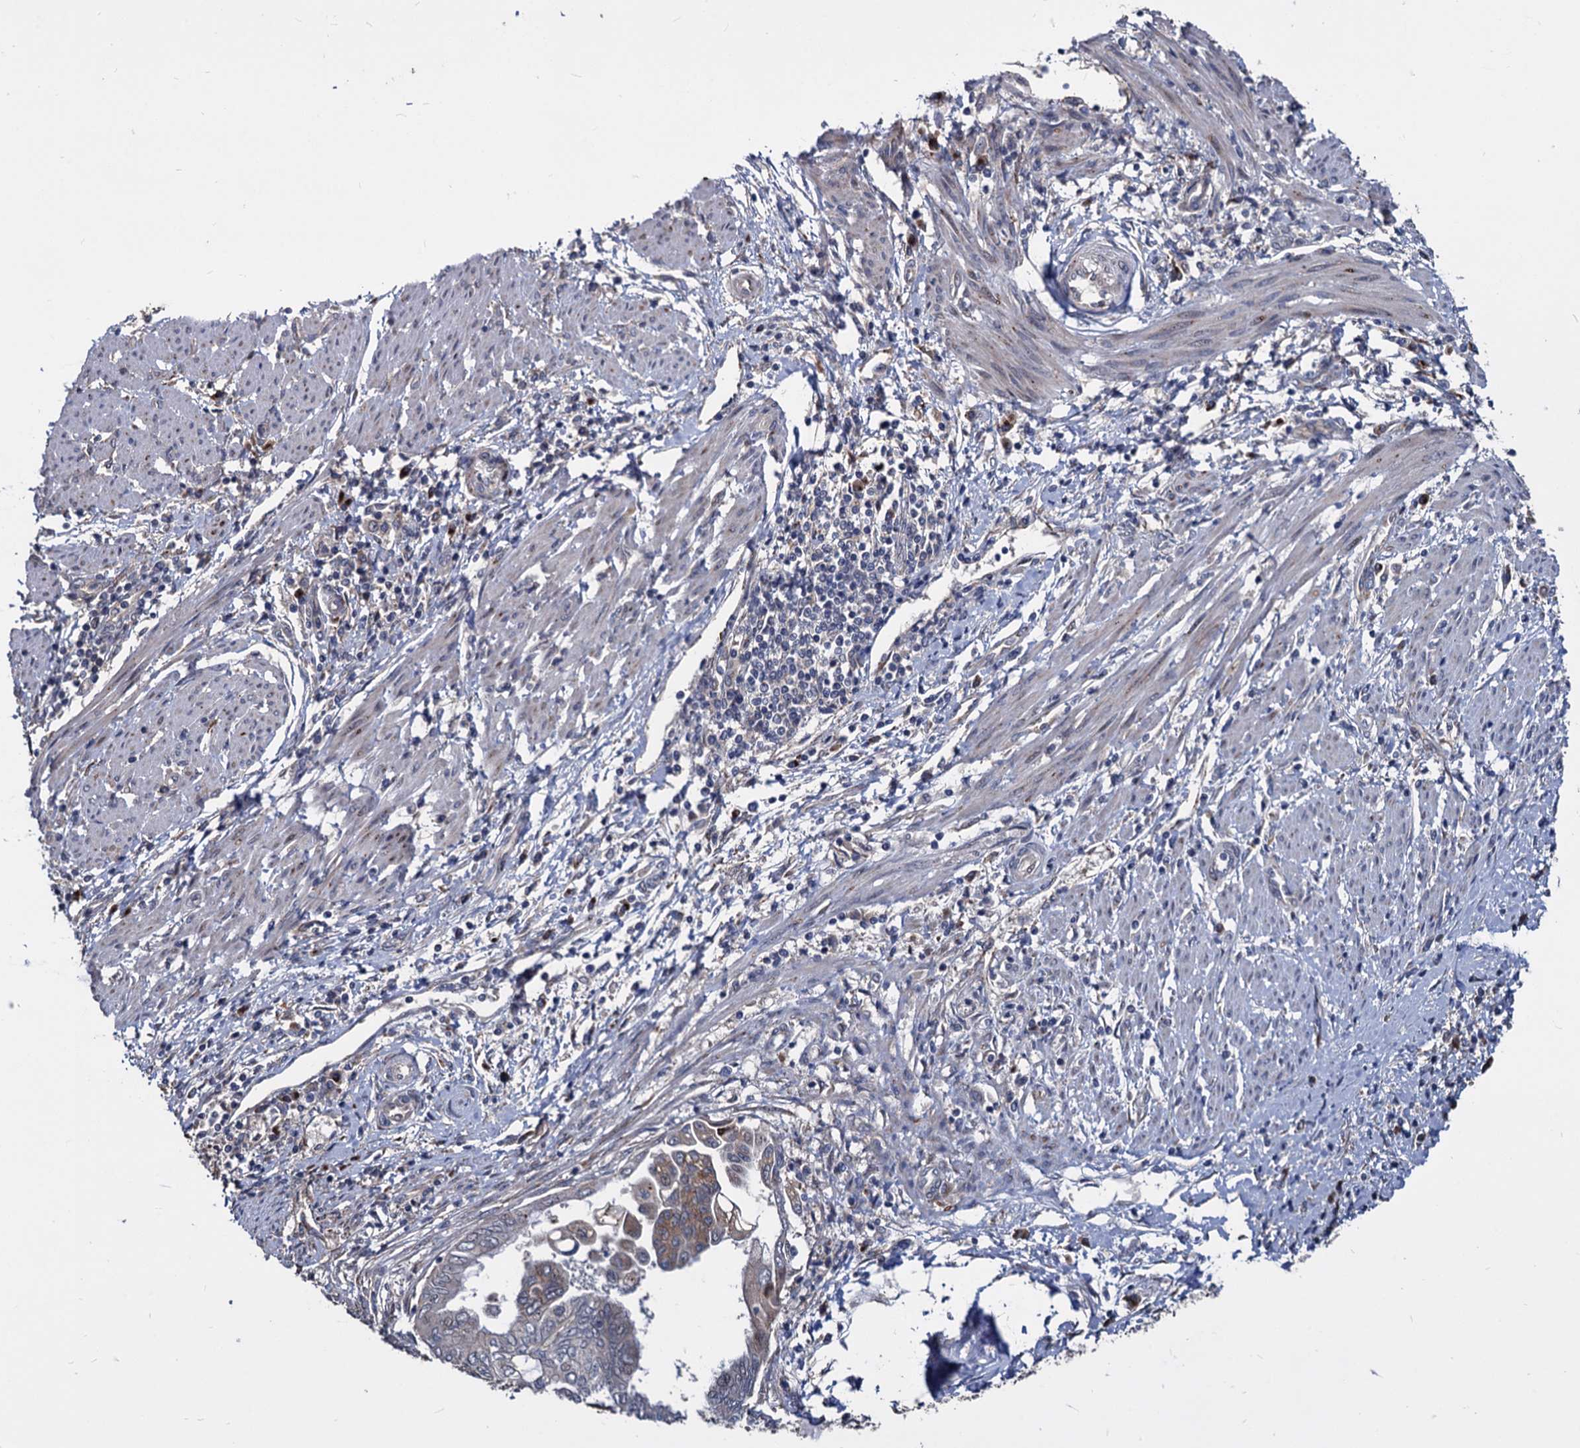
{"staining": {"intensity": "weak", "quantity": "<25%", "location": "cytoplasmic/membranous"}, "tissue": "endometrial cancer", "cell_type": "Tumor cells", "image_type": "cancer", "snomed": [{"axis": "morphology", "description": "Adenocarcinoma, NOS"}, {"axis": "topography", "description": "Uterus"}, {"axis": "topography", "description": "Endometrium"}], "caption": "The micrograph displays no staining of tumor cells in endometrial cancer.", "gene": "SMAGP", "patient": {"sex": "female", "age": 70}}